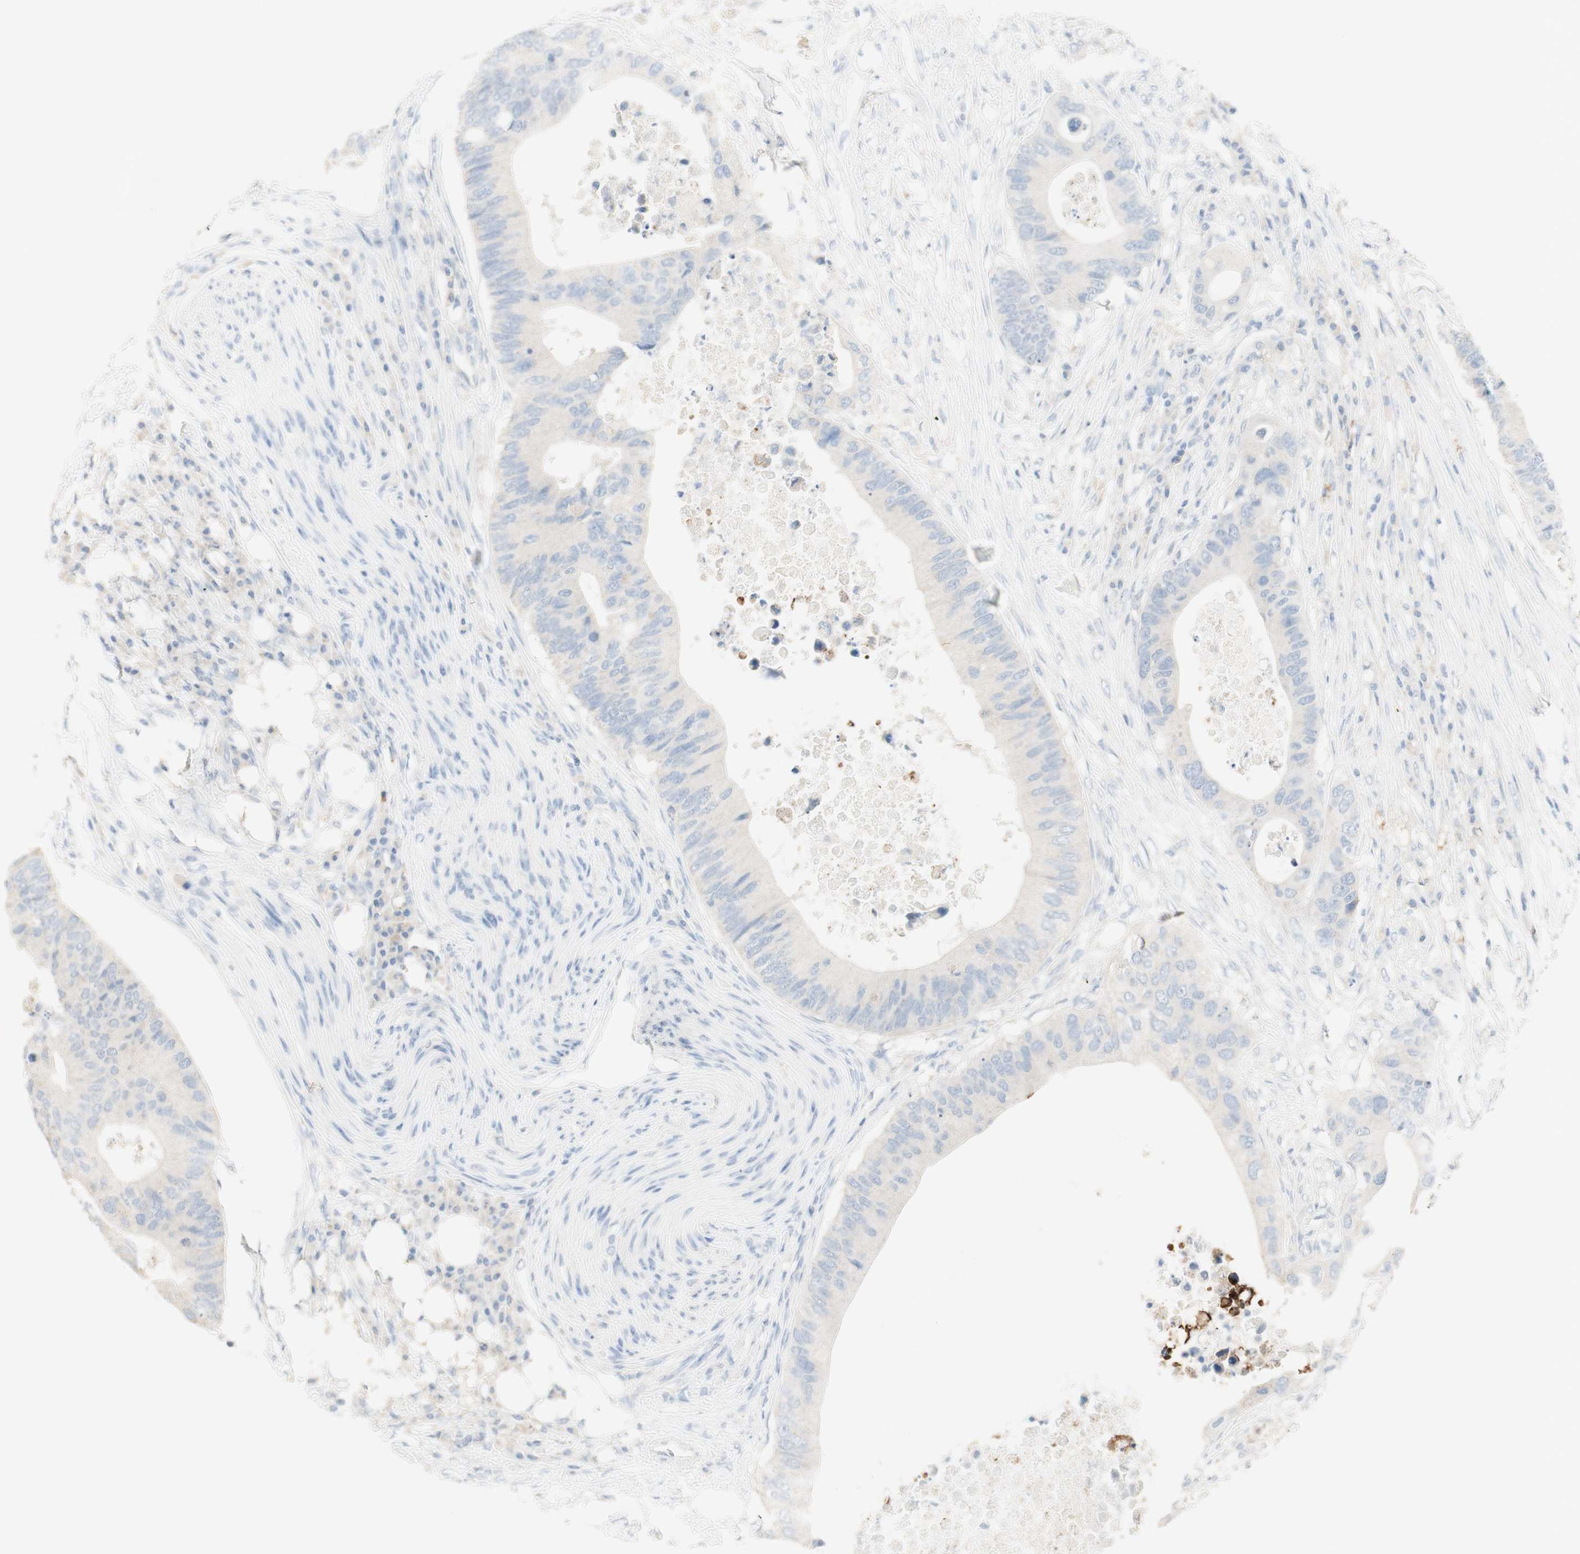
{"staining": {"intensity": "negative", "quantity": "none", "location": "none"}, "tissue": "colorectal cancer", "cell_type": "Tumor cells", "image_type": "cancer", "snomed": [{"axis": "morphology", "description": "Adenocarcinoma, NOS"}, {"axis": "topography", "description": "Colon"}], "caption": "Histopathology image shows no protein expression in tumor cells of colorectal cancer tissue.", "gene": "ART3", "patient": {"sex": "male", "age": 71}}